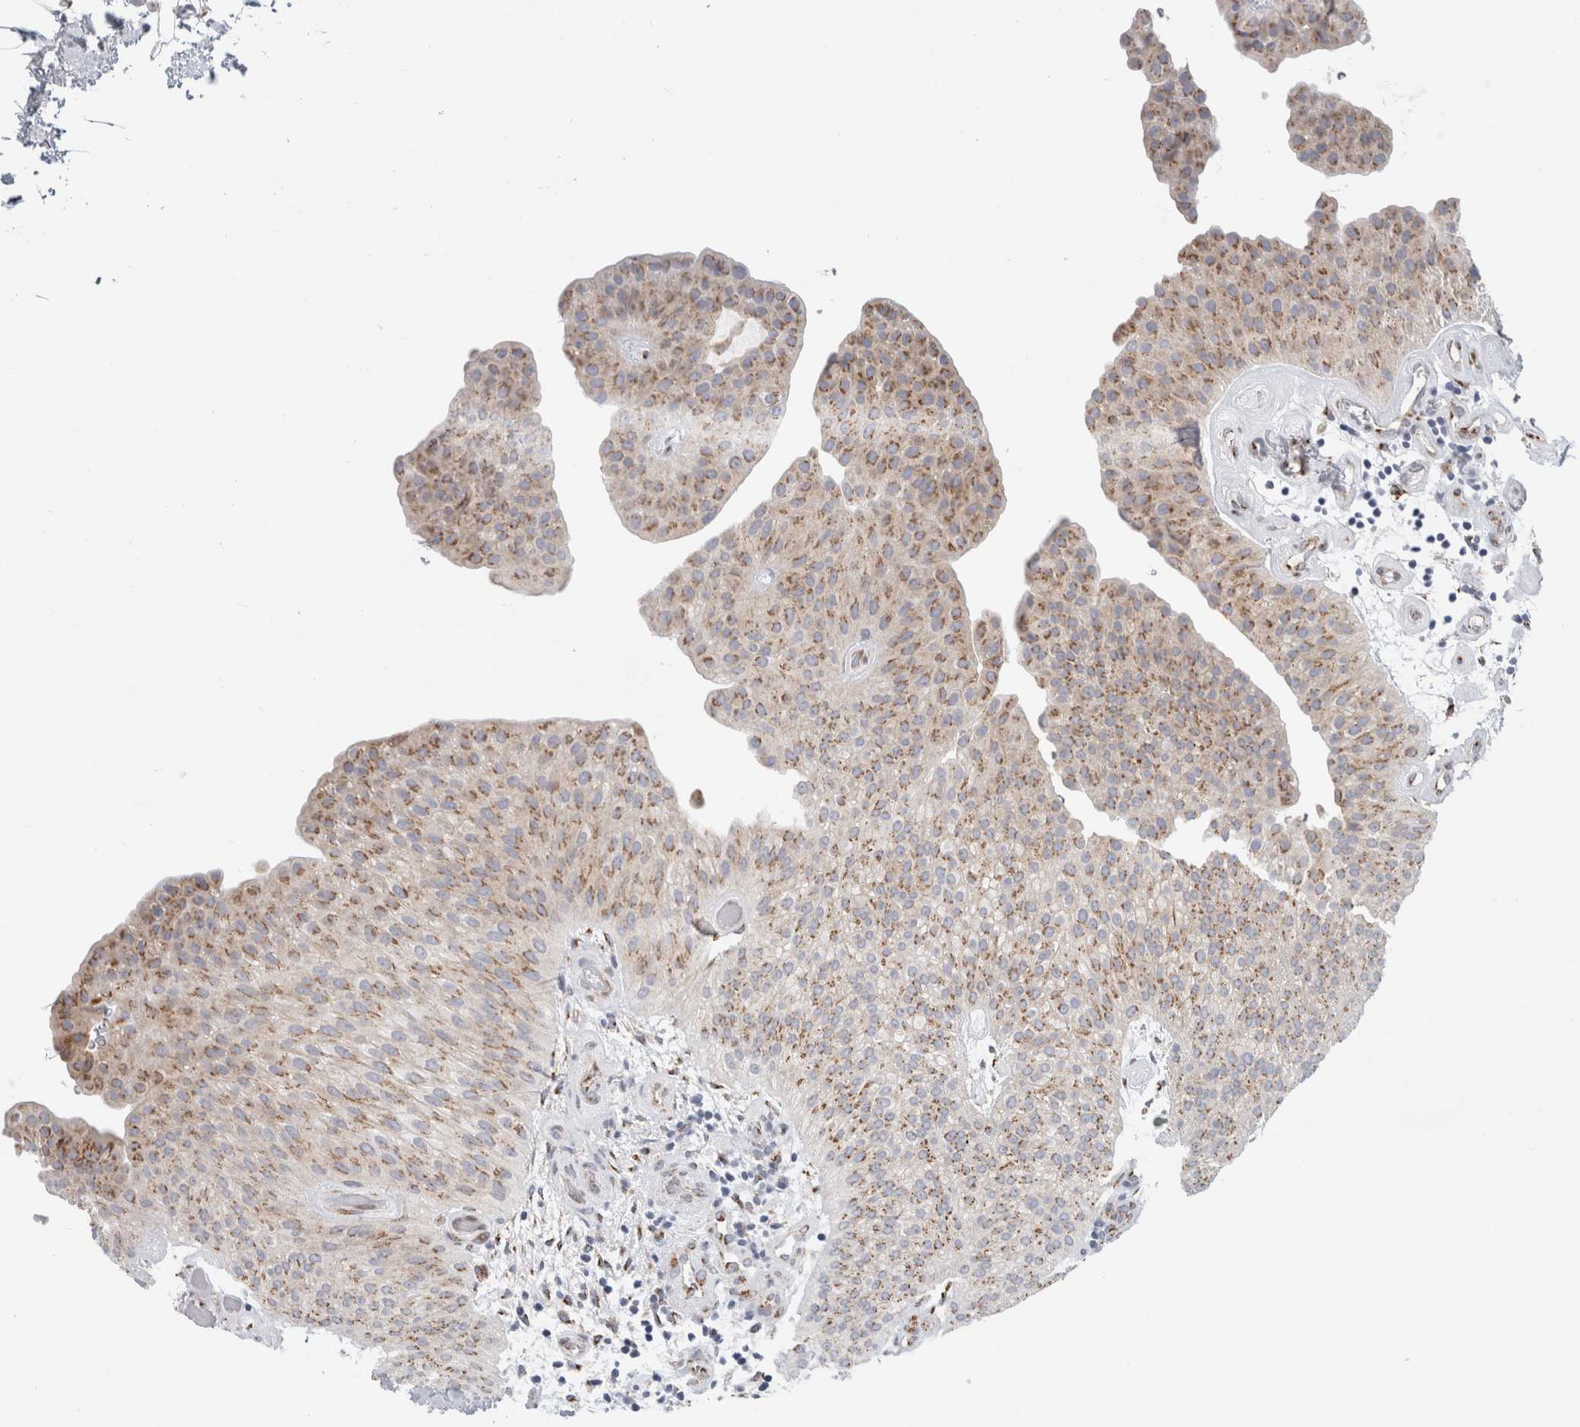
{"staining": {"intensity": "weak", "quantity": ">75%", "location": "cytoplasmic/membranous"}, "tissue": "urothelial cancer", "cell_type": "Tumor cells", "image_type": "cancer", "snomed": [{"axis": "morphology", "description": "Urothelial carcinoma, Low grade"}, {"axis": "topography", "description": "Urinary bladder"}], "caption": "An immunohistochemistry micrograph of neoplastic tissue is shown. Protein staining in brown highlights weak cytoplasmic/membranous positivity in urothelial cancer within tumor cells.", "gene": "MCFD2", "patient": {"sex": "female", "age": 60}}